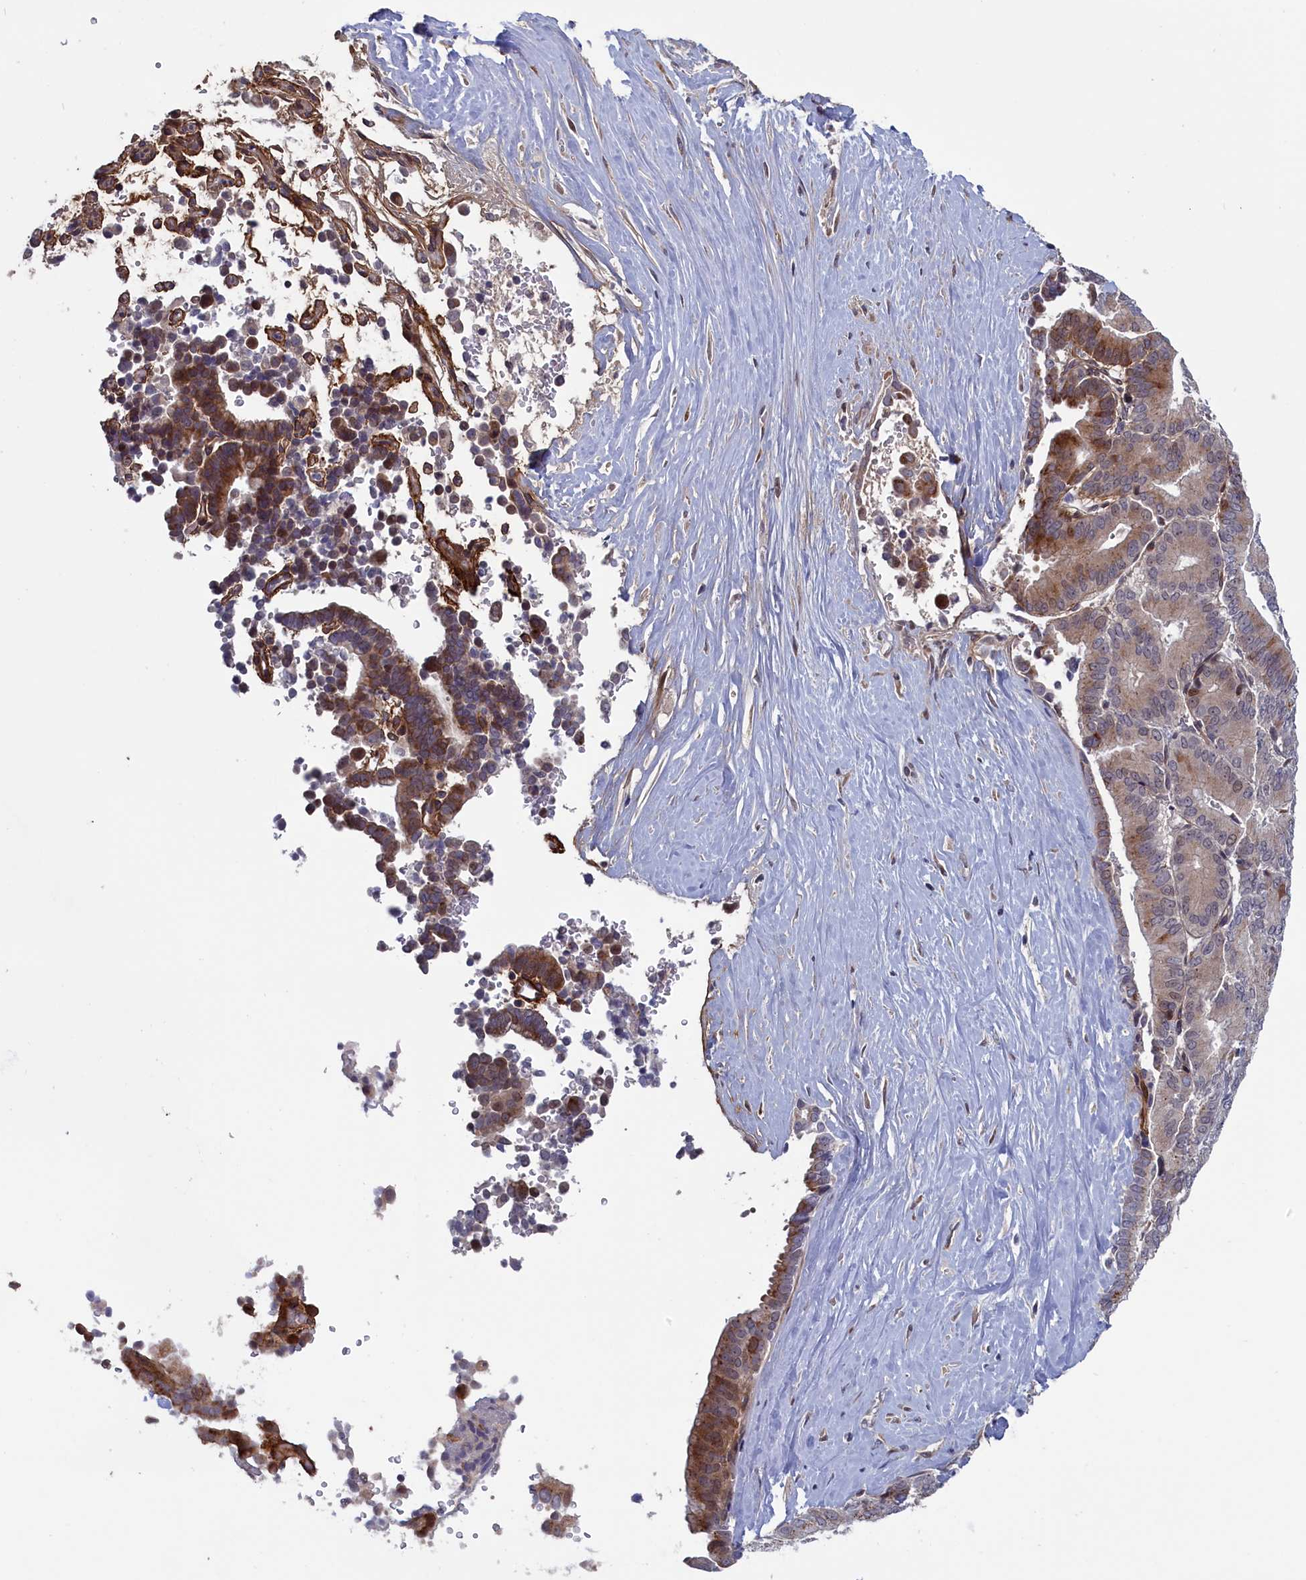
{"staining": {"intensity": "moderate", "quantity": "<25%", "location": "cytoplasmic/membranous"}, "tissue": "liver cancer", "cell_type": "Tumor cells", "image_type": "cancer", "snomed": [{"axis": "morphology", "description": "Cholangiocarcinoma"}, {"axis": "topography", "description": "Liver"}], "caption": "Moderate cytoplasmic/membranous staining for a protein is appreciated in about <25% of tumor cells of liver cholangiocarcinoma using immunohistochemistry (IHC).", "gene": "LSG1", "patient": {"sex": "female", "age": 75}}